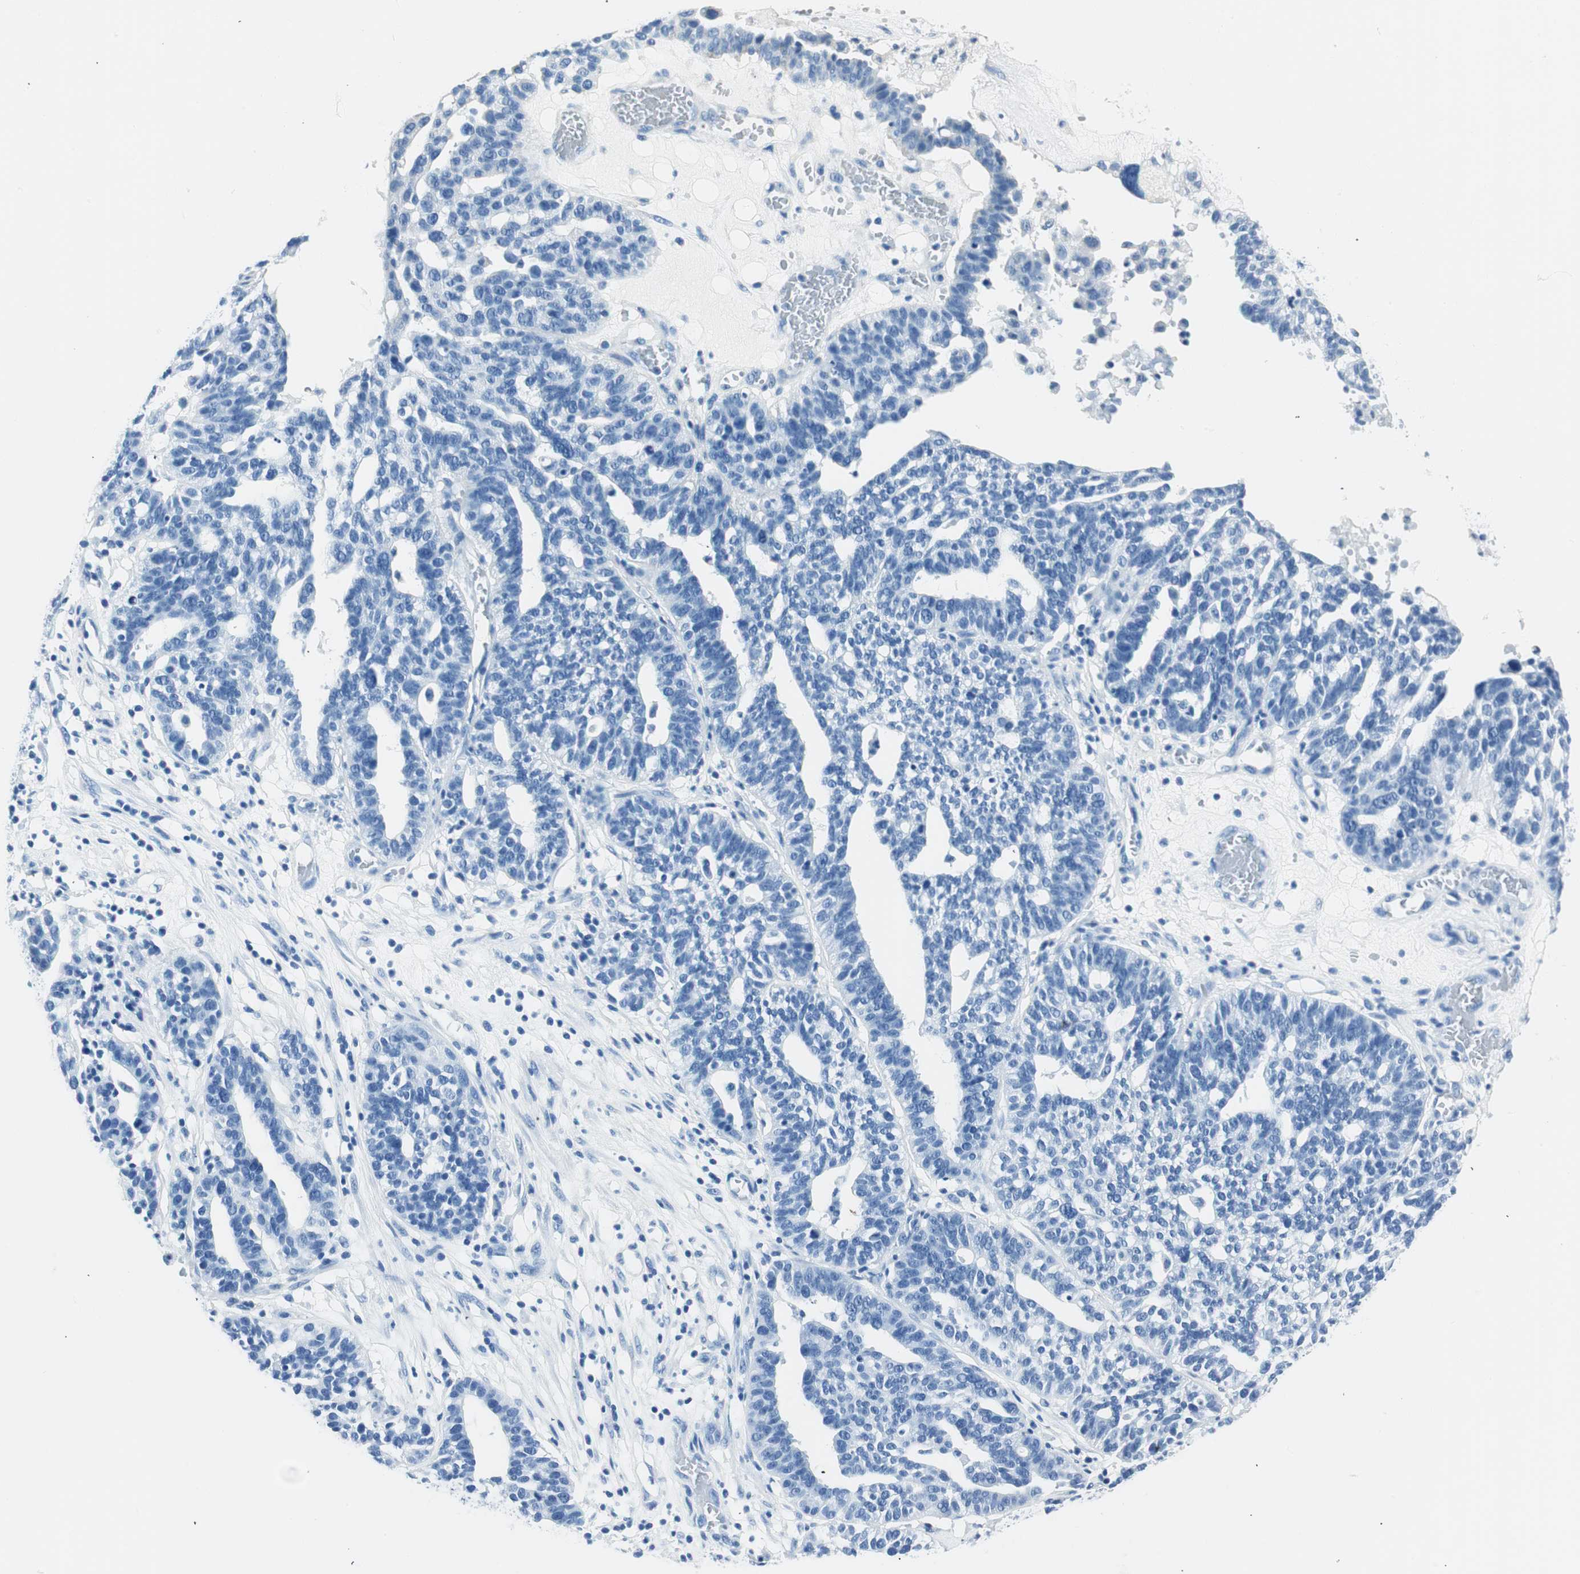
{"staining": {"intensity": "negative", "quantity": "none", "location": "none"}, "tissue": "ovarian cancer", "cell_type": "Tumor cells", "image_type": "cancer", "snomed": [{"axis": "morphology", "description": "Cystadenocarcinoma, serous, NOS"}, {"axis": "topography", "description": "Ovary"}], "caption": "Tumor cells show no significant protein expression in ovarian serous cystadenocarcinoma.", "gene": "RORB", "patient": {"sex": "female", "age": 59}}